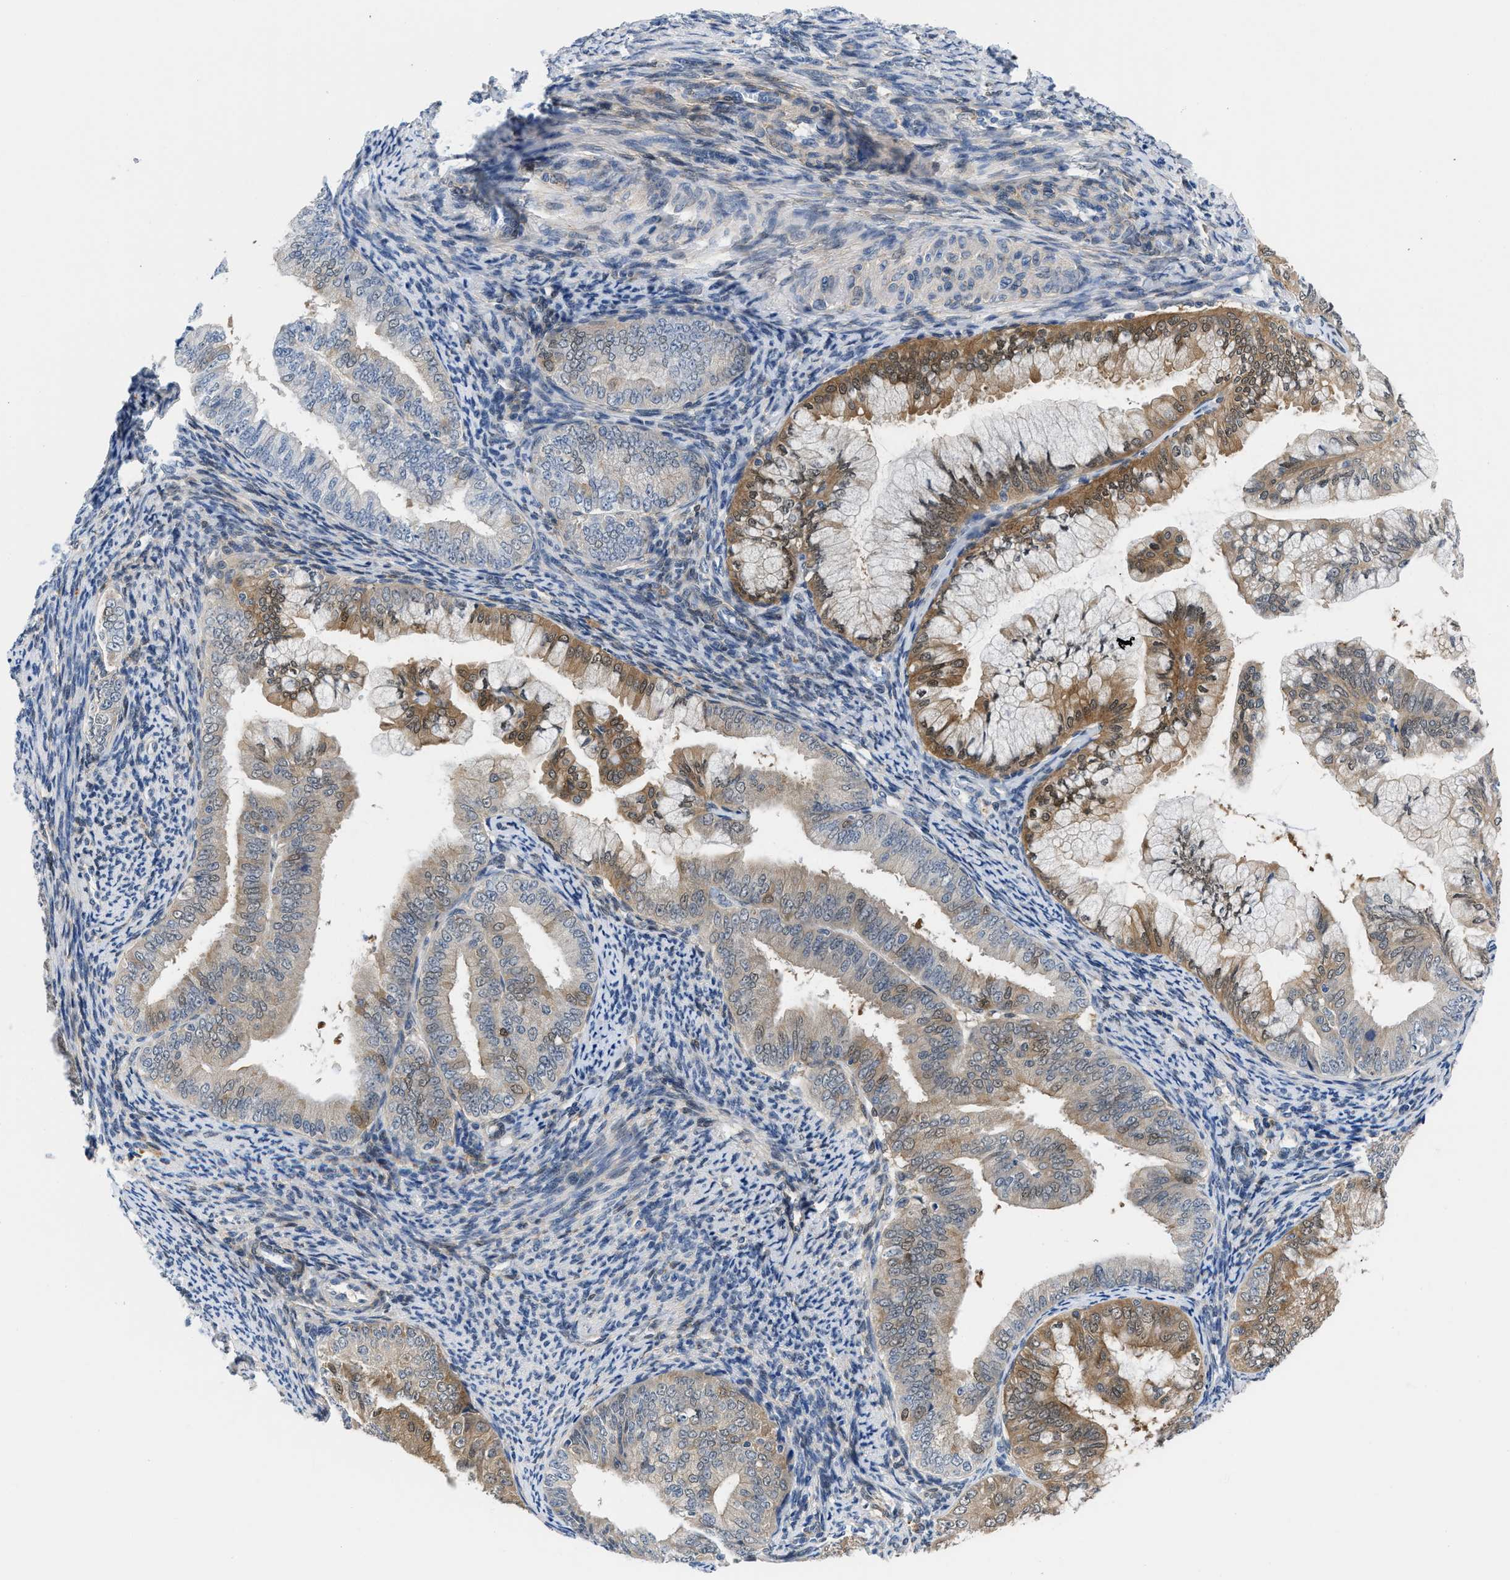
{"staining": {"intensity": "moderate", "quantity": "25%-75%", "location": "cytoplasmic/membranous,nuclear"}, "tissue": "endometrial cancer", "cell_type": "Tumor cells", "image_type": "cancer", "snomed": [{"axis": "morphology", "description": "Adenocarcinoma, NOS"}, {"axis": "topography", "description": "Endometrium"}], "caption": "Protein expression analysis of human endometrial cancer (adenocarcinoma) reveals moderate cytoplasmic/membranous and nuclear staining in about 25%-75% of tumor cells.", "gene": "CBR1", "patient": {"sex": "female", "age": 63}}